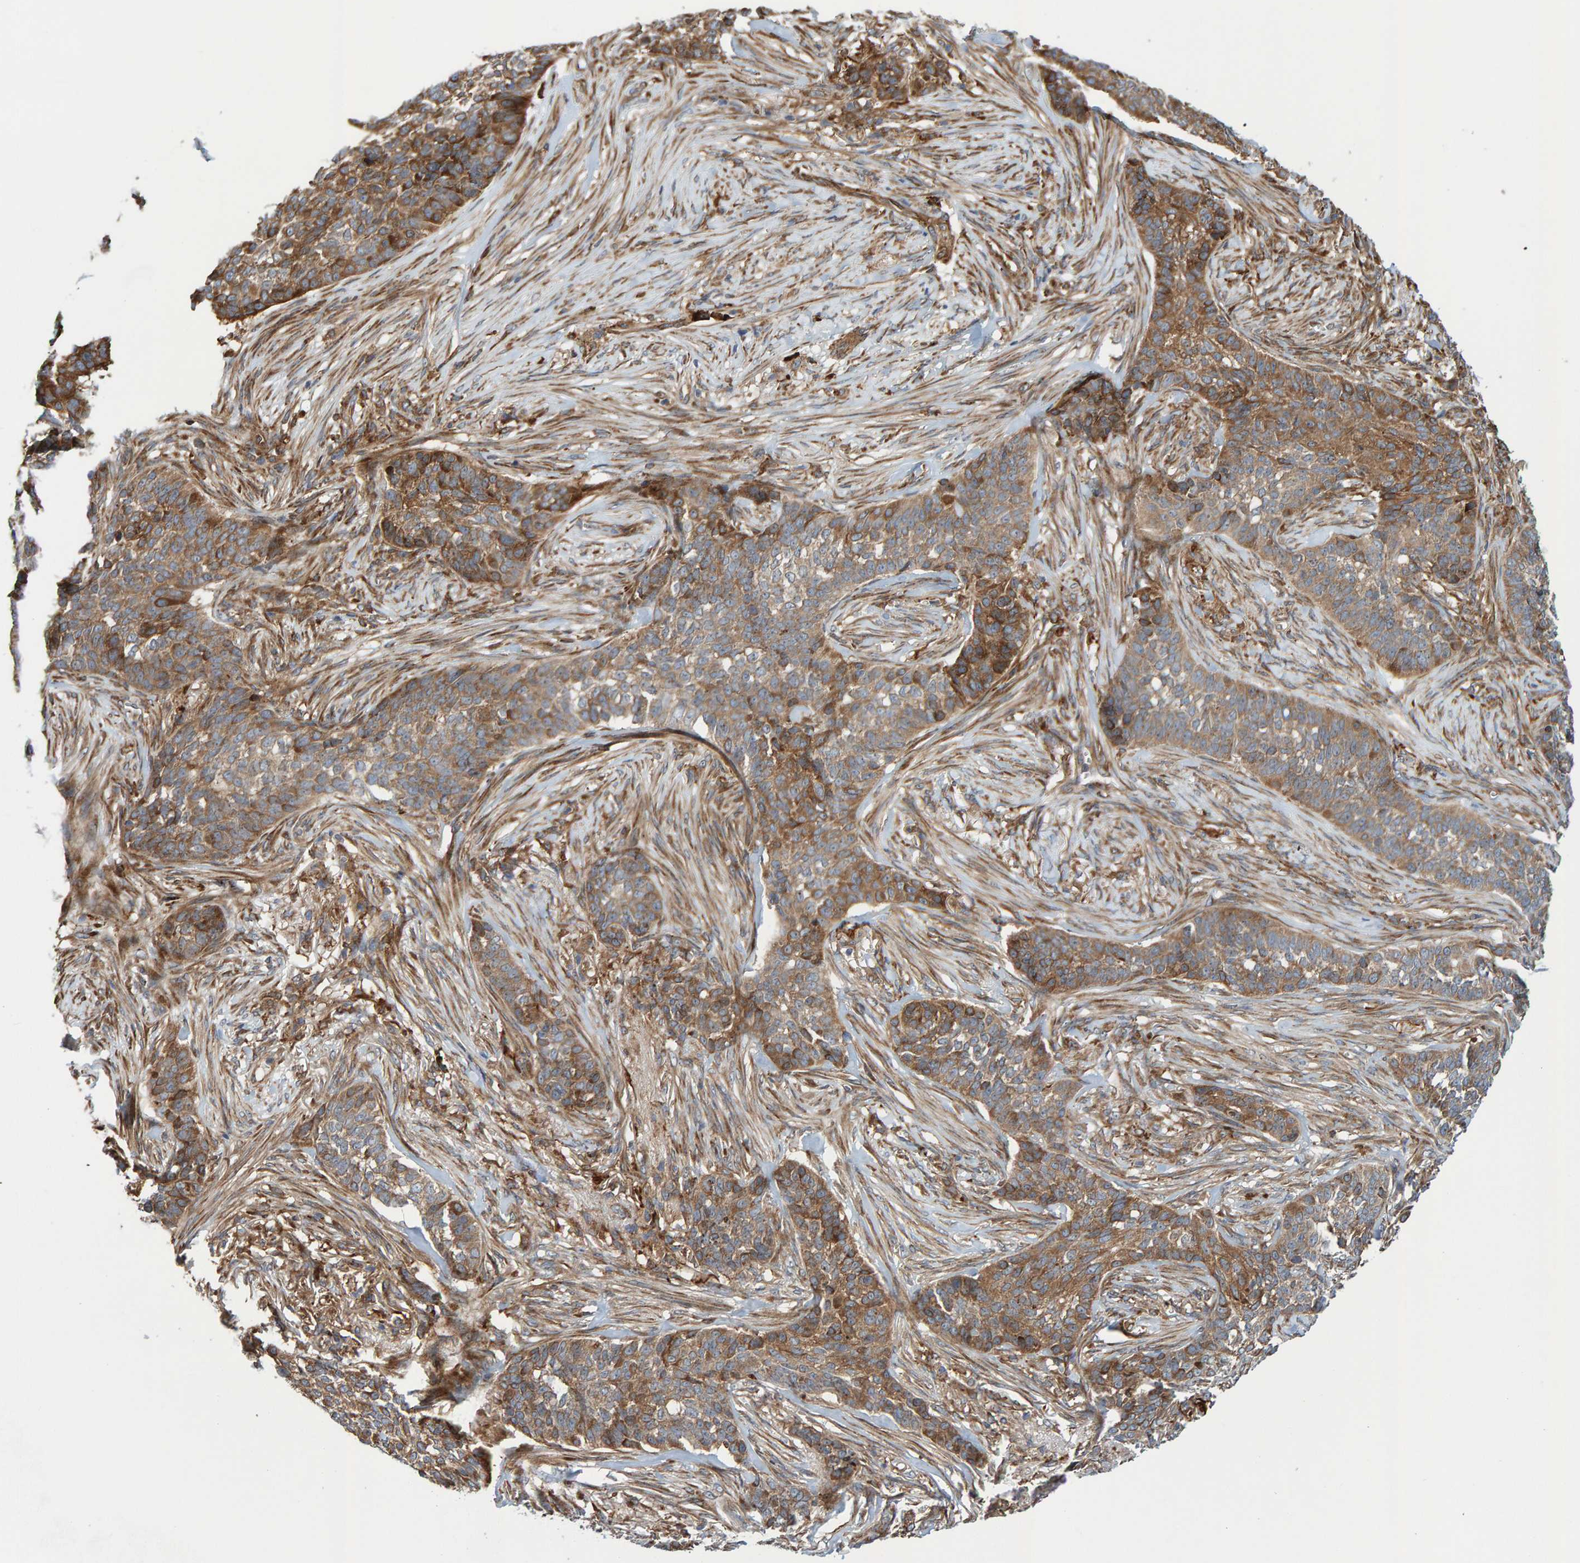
{"staining": {"intensity": "moderate", "quantity": ">75%", "location": "cytoplasmic/membranous"}, "tissue": "skin cancer", "cell_type": "Tumor cells", "image_type": "cancer", "snomed": [{"axis": "morphology", "description": "Basal cell carcinoma"}, {"axis": "topography", "description": "Skin"}], "caption": "Protein expression by immunohistochemistry displays moderate cytoplasmic/membranous expression in about >75% of tumor cells in skin cancer. Immunohistochemistry (ihc) stains the protein in brown and the nuclei are stained blue.", "gene": "KIAA0753", "patient": {"sex": "male", "age": 85}}